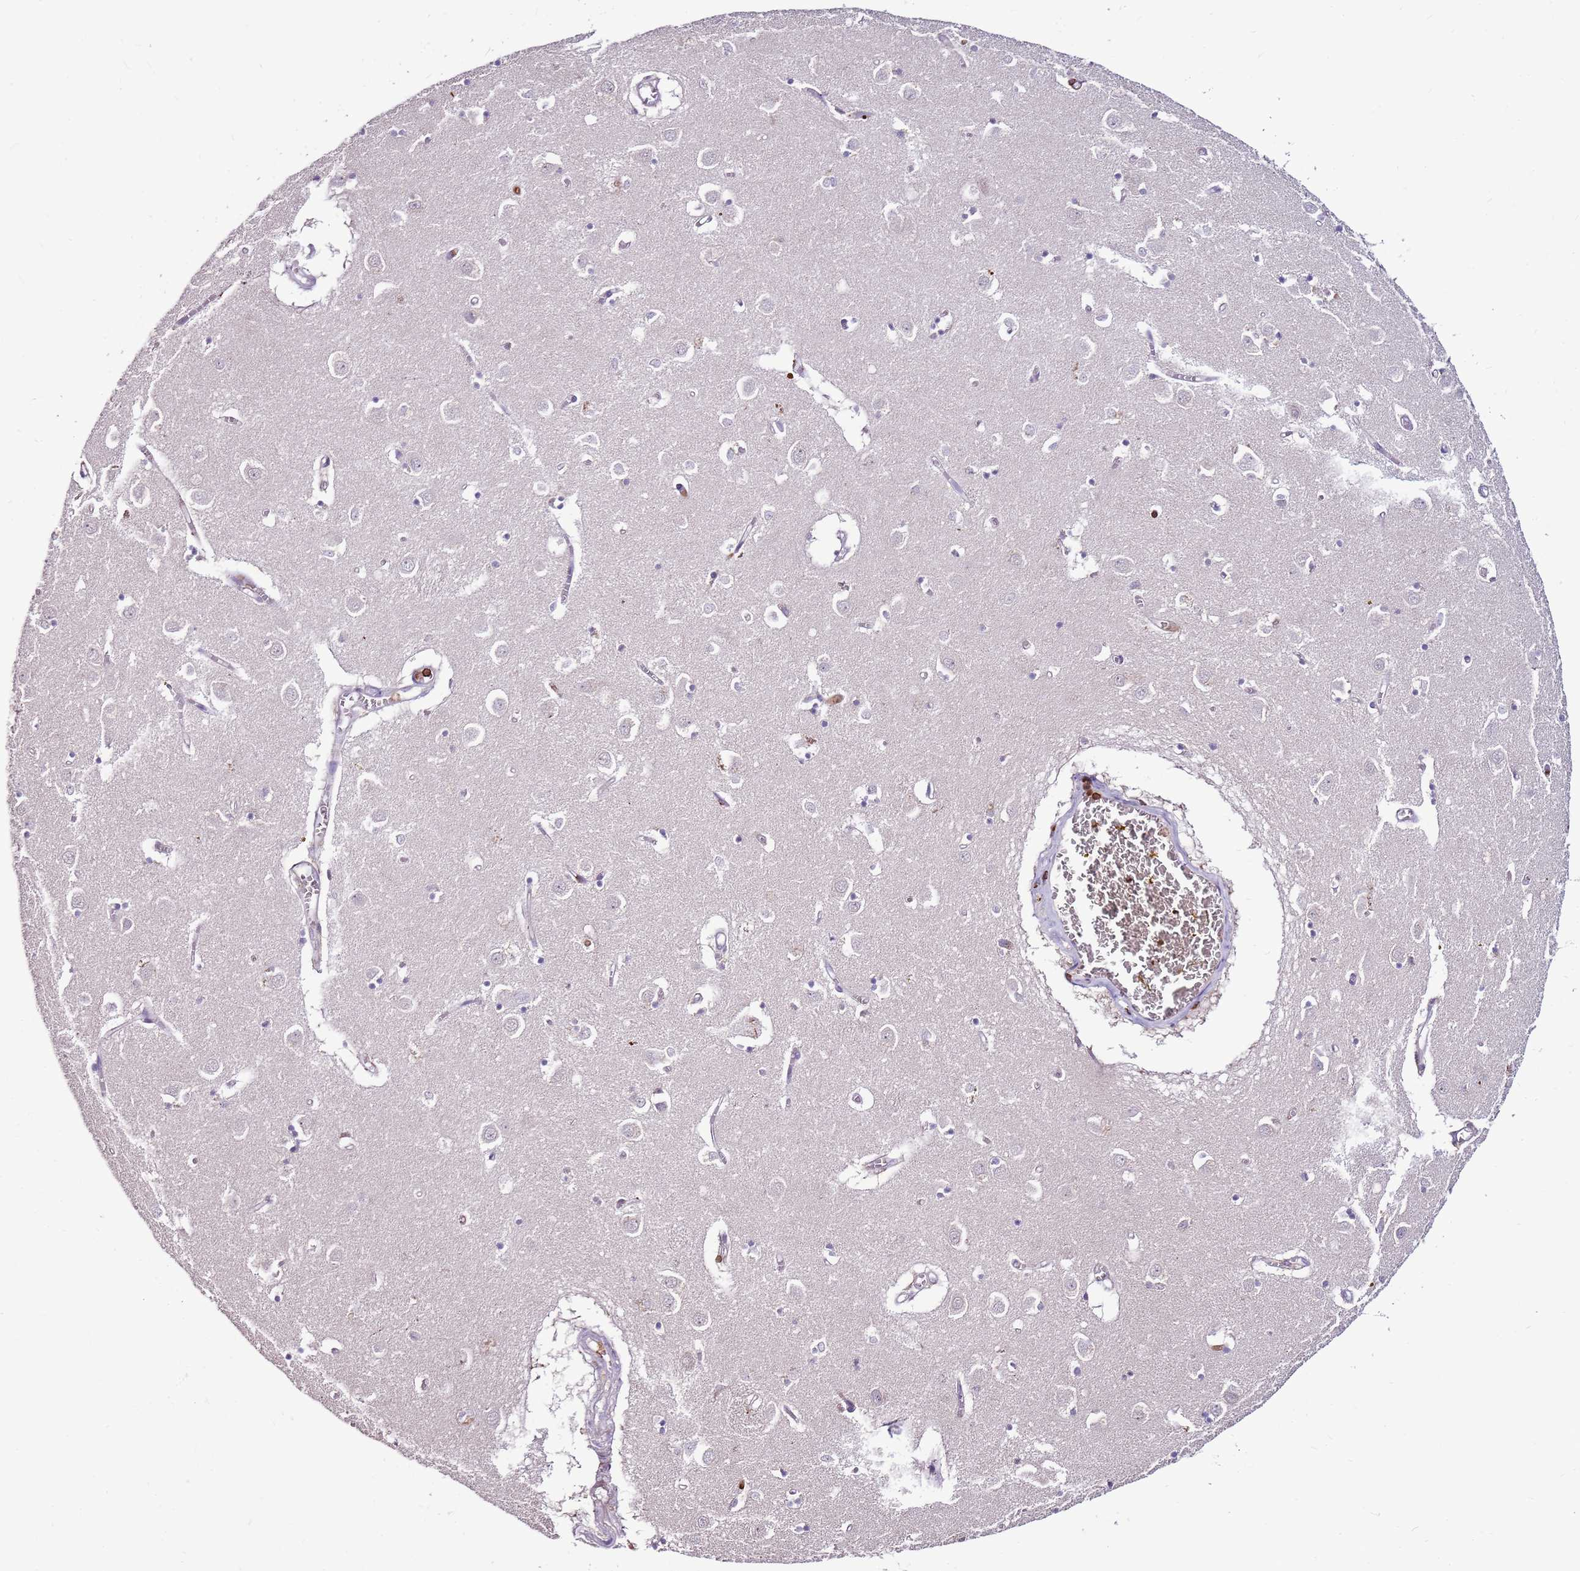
{"staining": {"intensity": "negative", "quantity": "none", "location": "none"}, "tissue": "caudate", "cell_type": "Glial cells", "image_type": "normal", "snomed": [{"axis": "morphology", "description": "Normal tissue, NOS"}, {"axis": "topography", "description": "Lateral ventricle wall"}], "caption": "Immunohistochemistry of normal human caudate shows no positivity in glial cells. (Stains: DAB IHC with hematoxylin counter stain, Microscopy: brightfield microscopy at high magnification).", "gene": "ZSWIM1", "patient": {"sex": "male", "age": 70}}